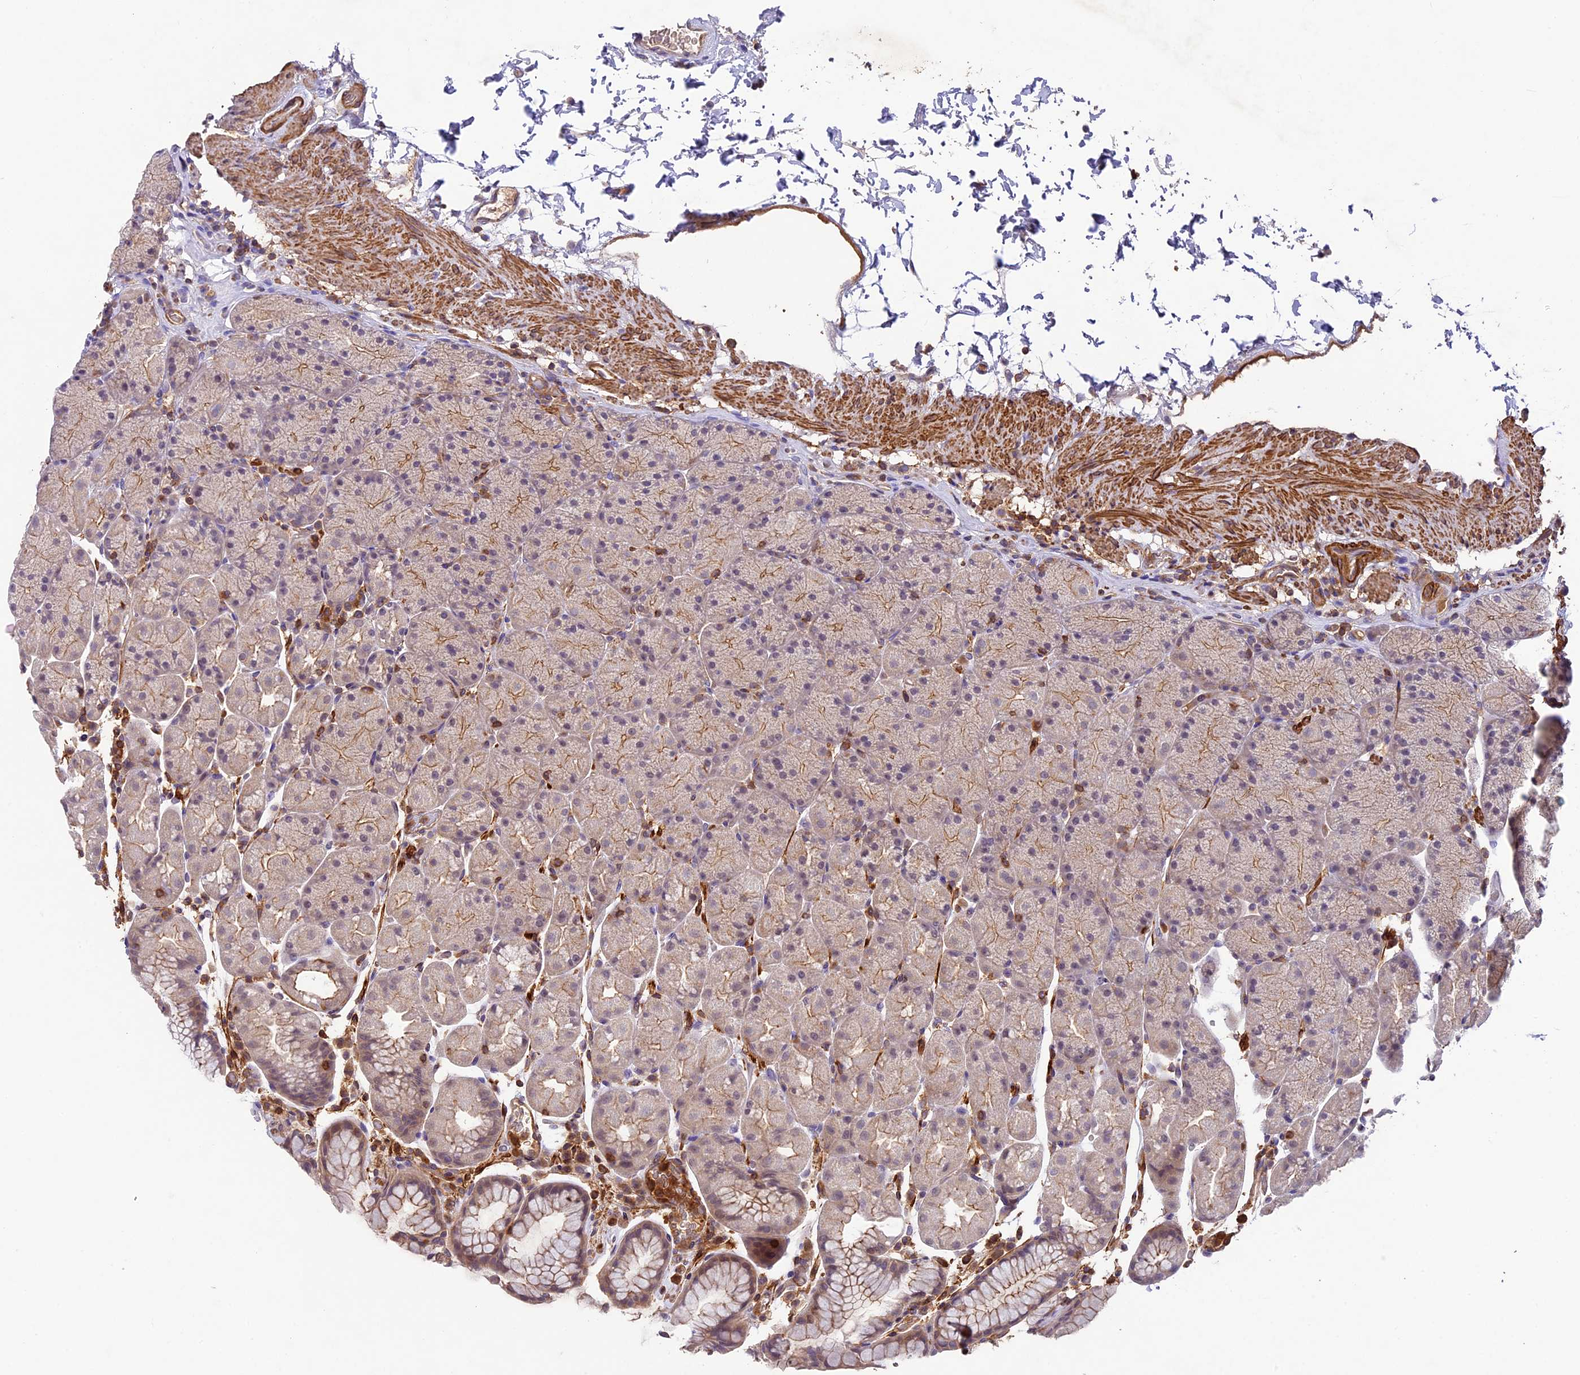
{"staining": {"intensity": "weak", "quantity": "25%-75%", "location": "cytoplasmic/membranous"}, "tissue": "stomach", "cell_type": "Glandular cells", "image_type": "normal", "snomed": [{"axis": "morphology", "description": "Normal tissue, NOS"}, {"axis": "topography", "description": "Stomach, upper"}, {"axis": "topography", "description": "Stomach, lower"}], "caption": "IHC (DAB) staining of benign stomach demonstrates weak cytoplasmic/membranous protein expression in approximately 25%-75% of glandular cells. (DAB (3,3'-diaminobenzidine) IHC with brightfield microscopy, high magnification).", "gene": "TBC1D1", "patient": {"sex": "male", "age": 67}}